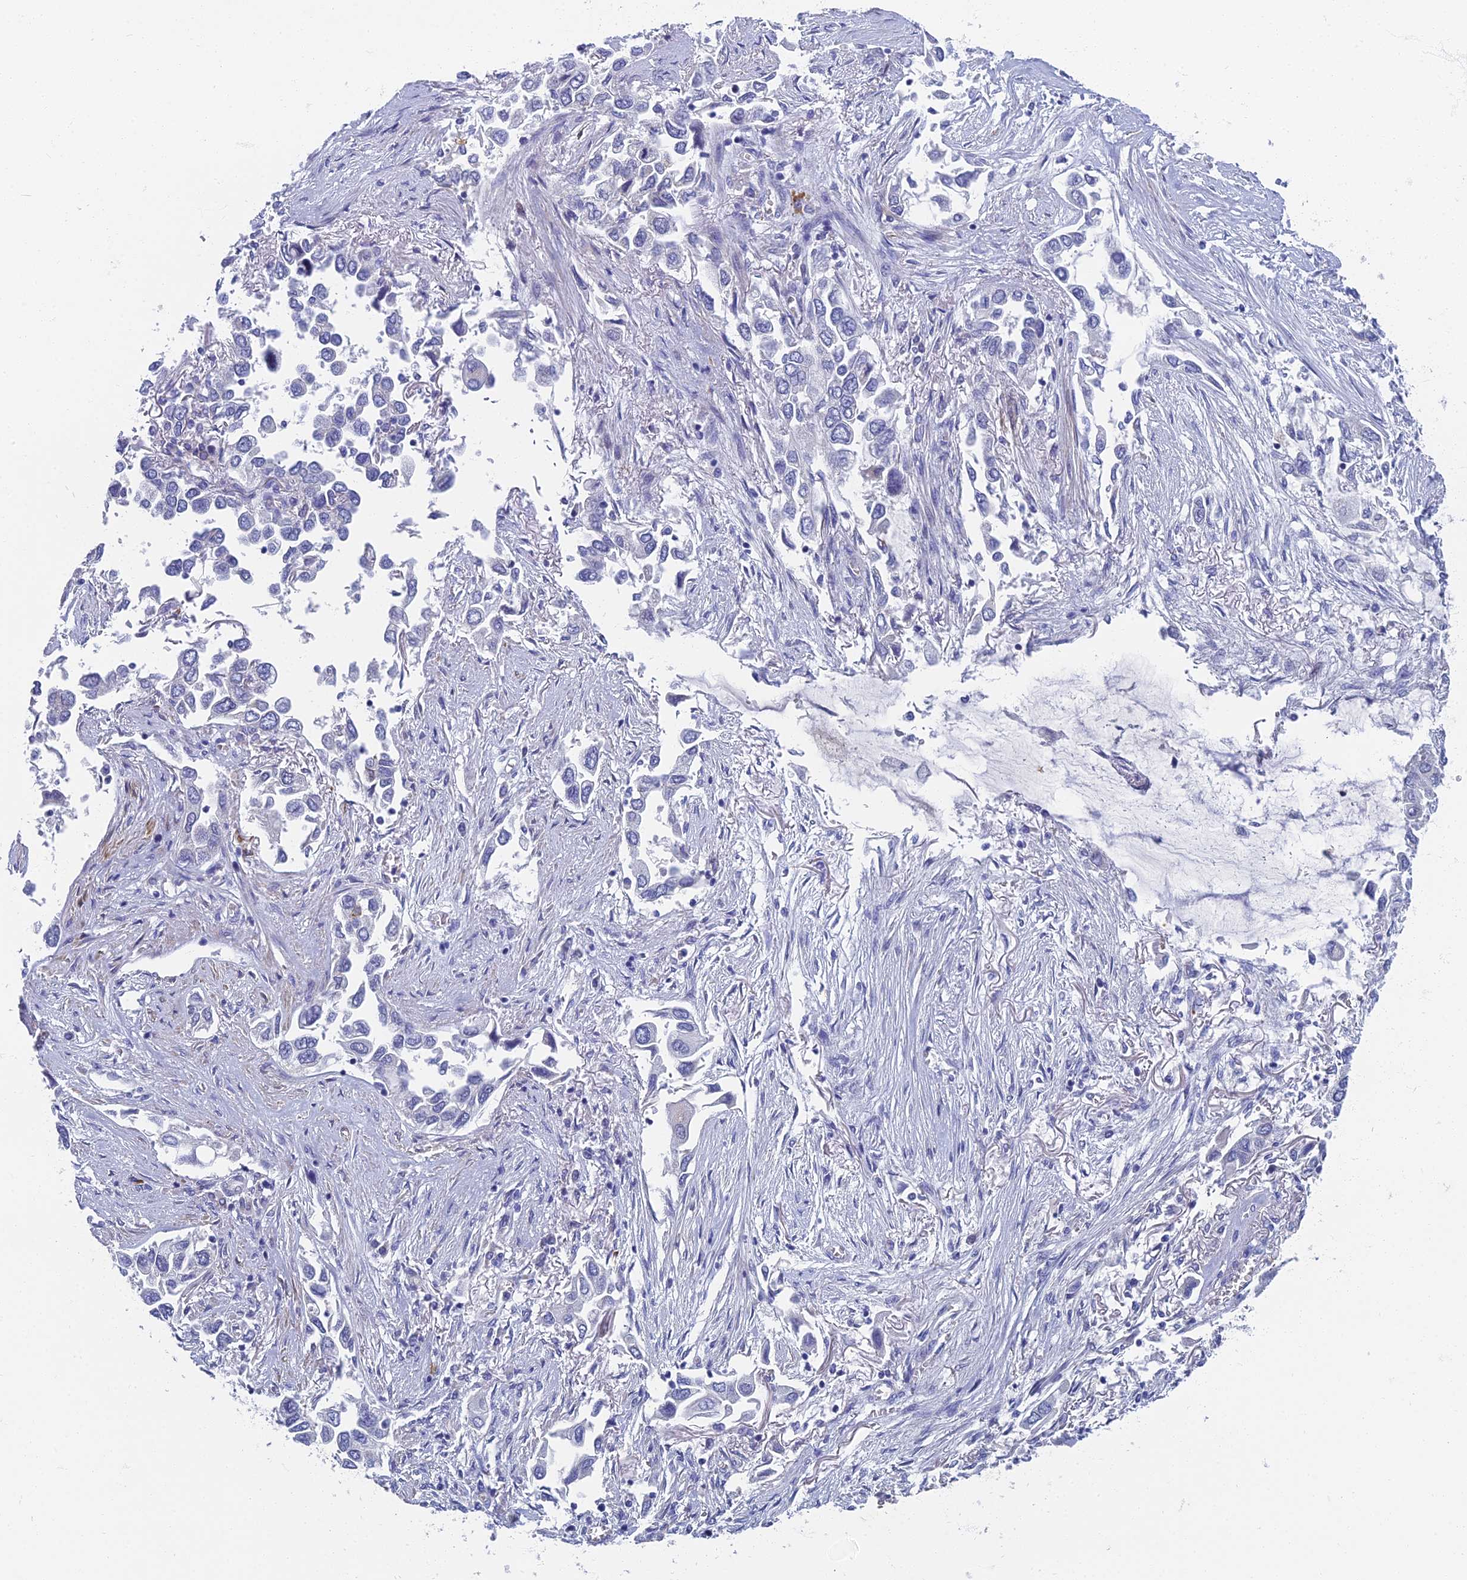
{"staining": {"intensity": "negative", "quantity": "none", "location": "none"}, "tissue": "lung cancer", "cell_type": "Tumor cells", "image_type": "cancer", "snomed": [{"axis": "morphology", "description": "Adenocarcinoma, NOS"}, {"axis": "topography", "description": "Lung"}], "caption": "Adenocarcinoma (lung) was stained to show a protein in brown. There is no significant staining in tumor cells.", "gene": "SPIN4", "patient": {"sex": "female", "age": 76}}